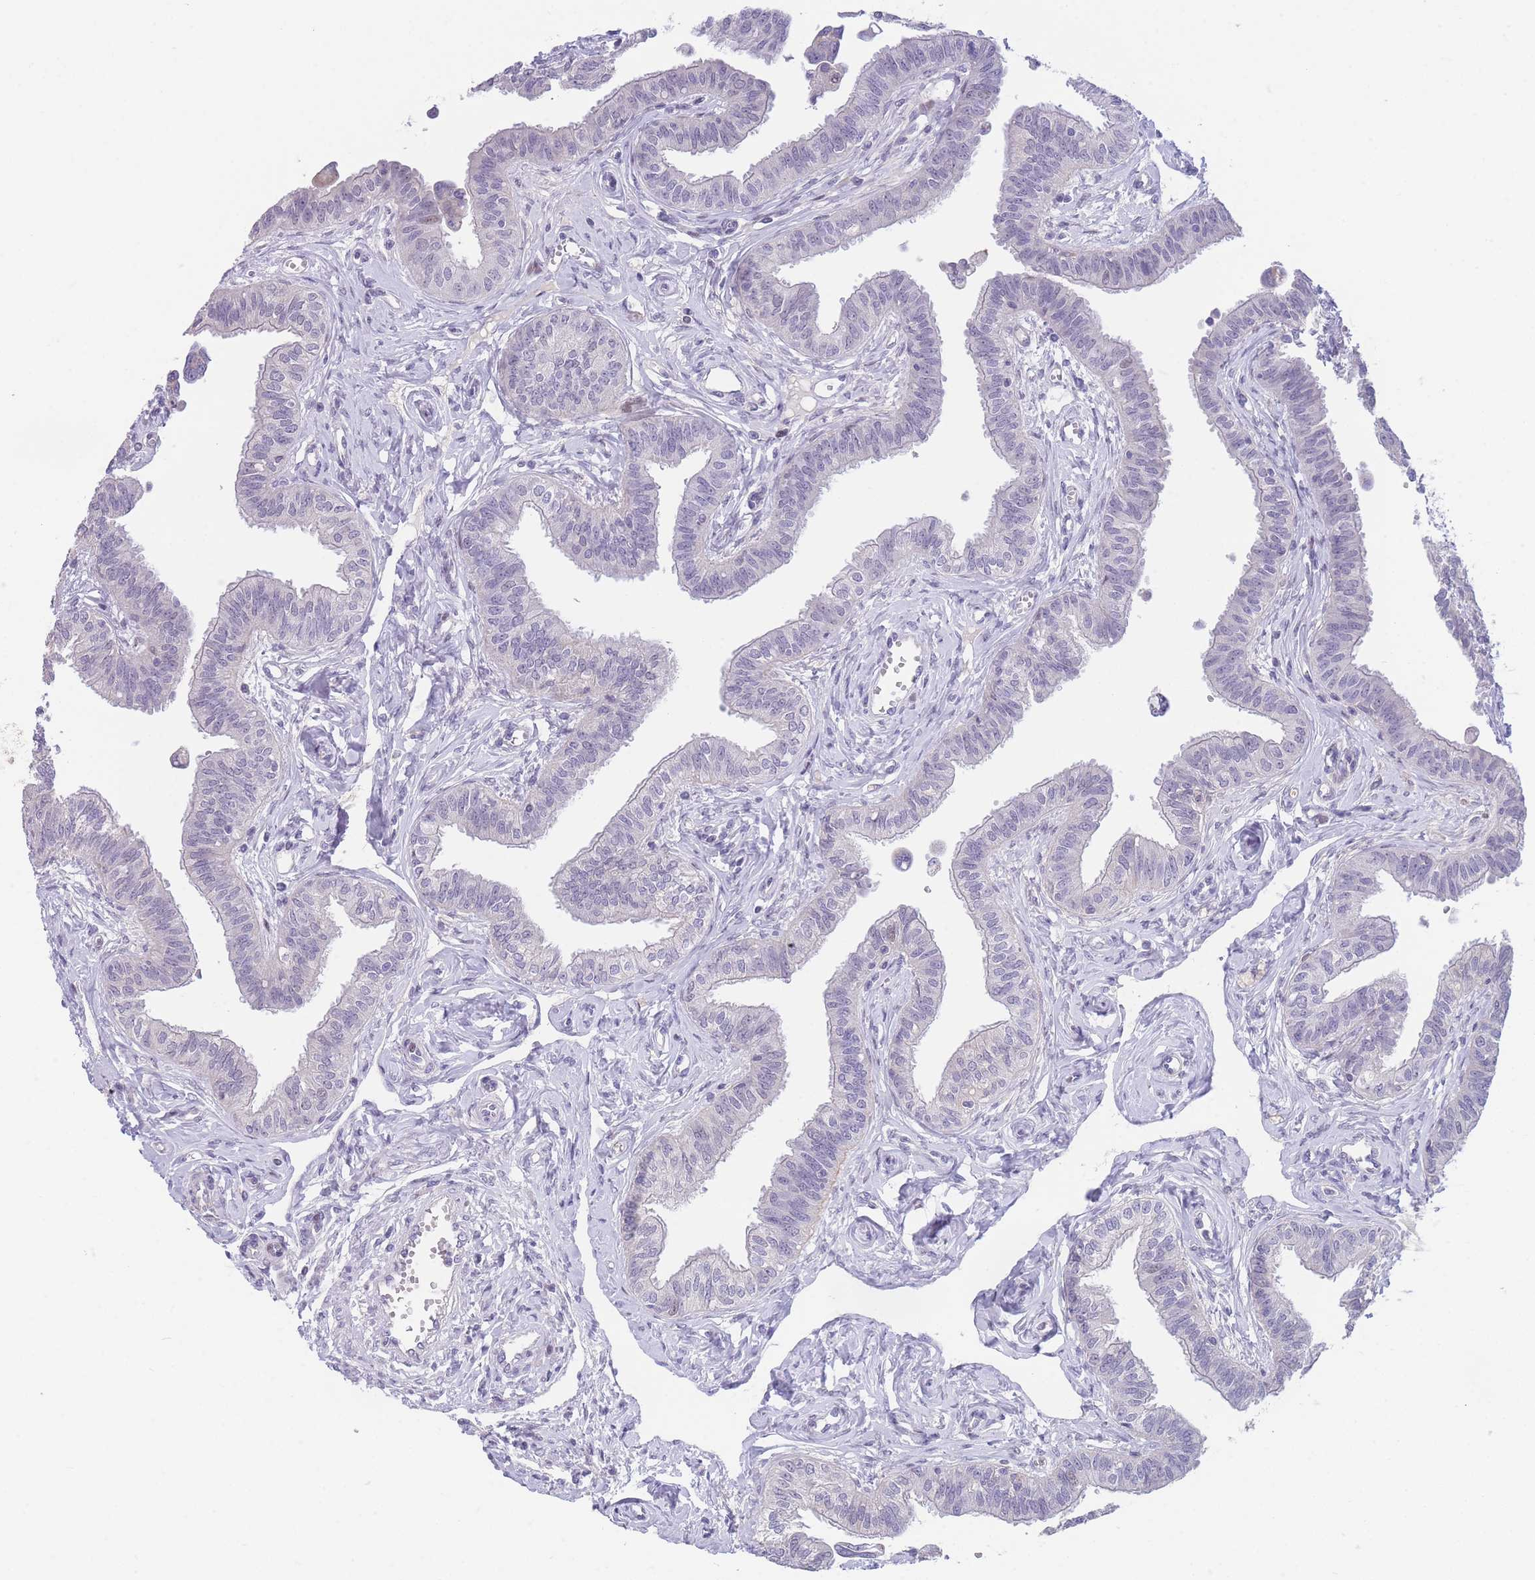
{"staining": {"intensity": "negative", "quantity": "none", "location": "none"}, "tissue": "fallopian tube", "cell_type": "Glandular cells", "image_type": "normal", "snomed": [{"axis": "morphology", "description": "Normal tissue, NOS"}, {"axis": "morphology", "description": "Carcinoma, NOS"}, {"axis": "topography", "description": "Fallopian tube"}, {"axis": "topography", "description": "Ovary"}], "caption": "DAB immunohistochemical staining of normal fallopian tube shows no significant expression in glandular cells.", "gene": "SHCBP1", "patient": {"sex": "female", "age": 59}}